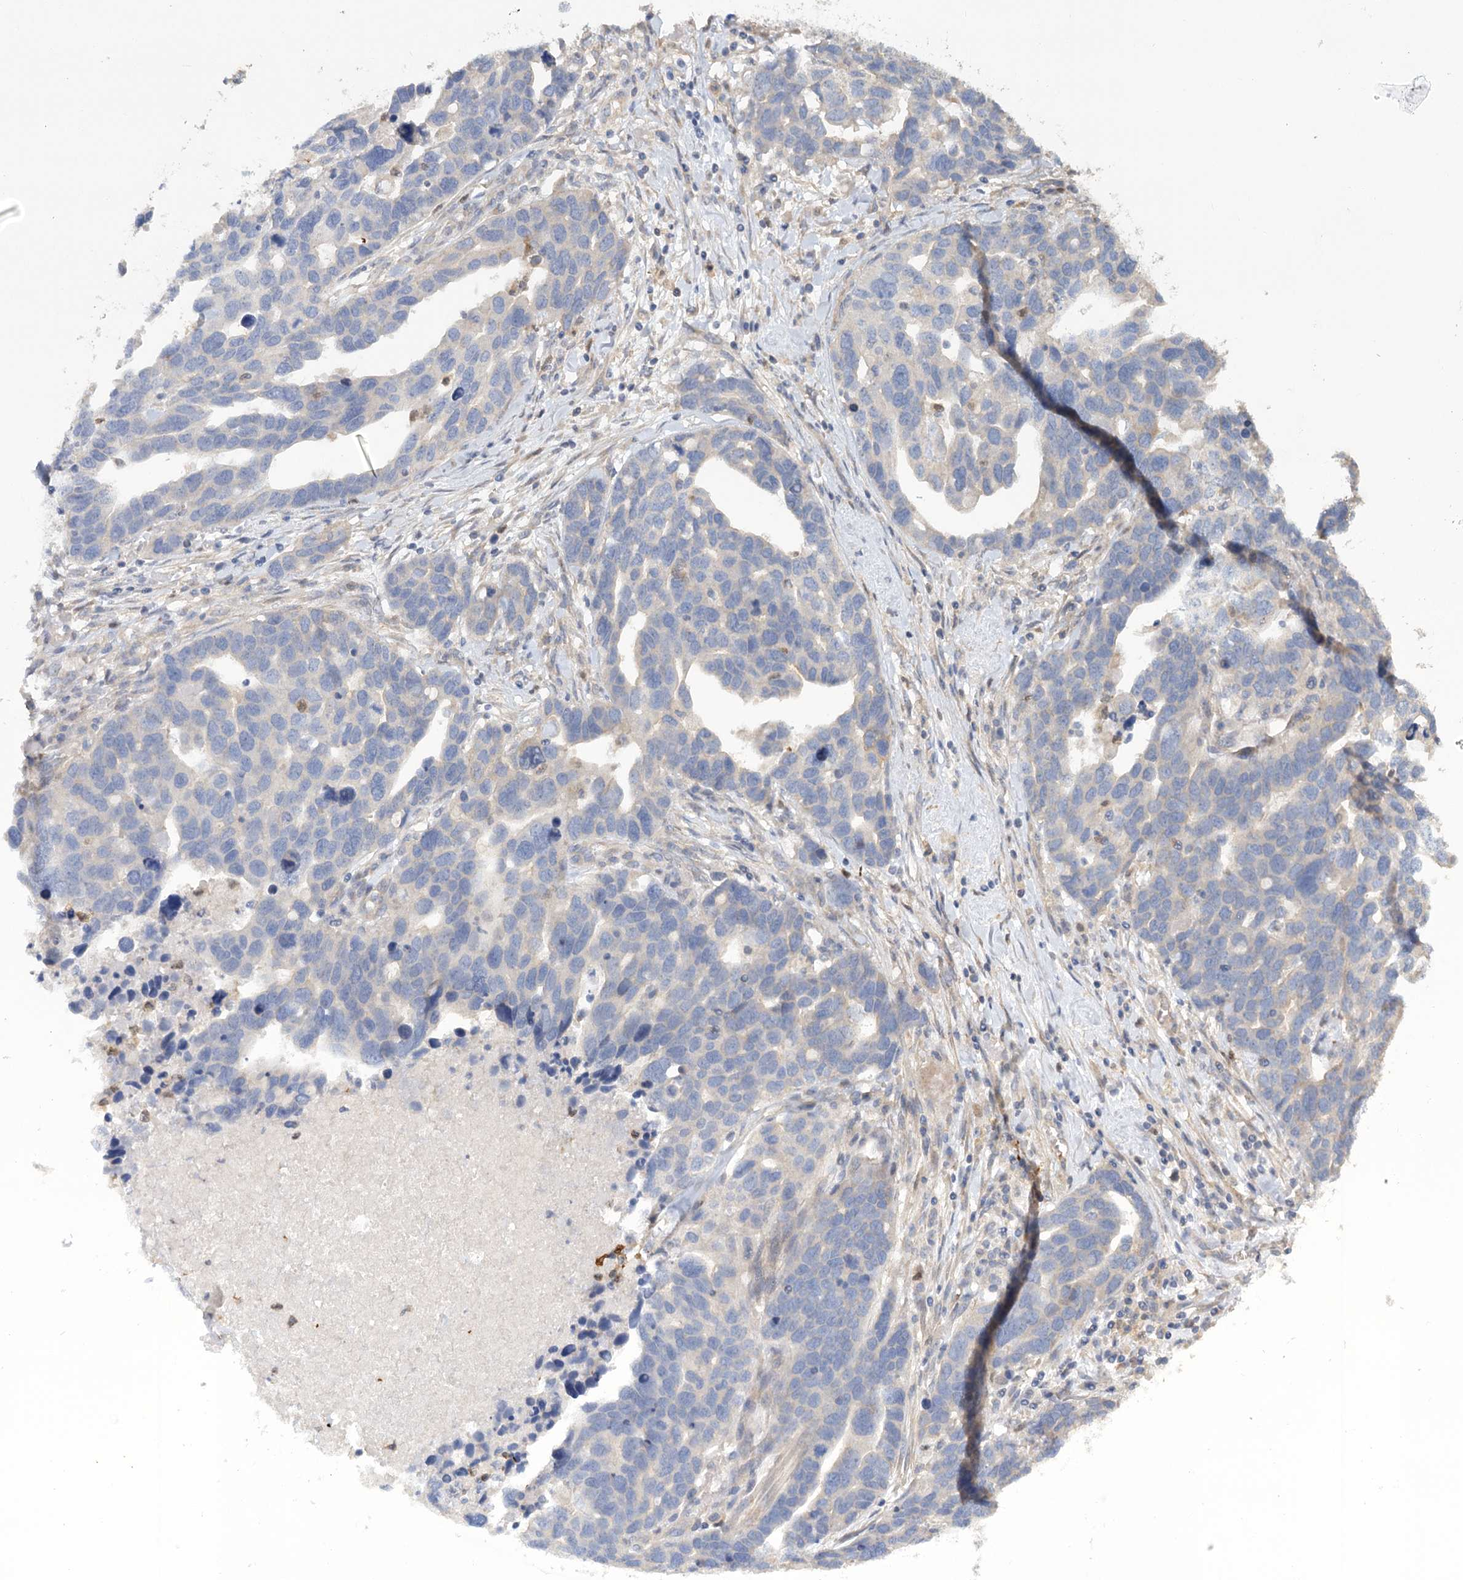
{"staining": {"intensity": "negative", "quantity": "none", "location": "none"}, "tissue": "ovarian cancer", "cell_type": "Tumor cells", "image_type": "cancer", "snomed": [{"axis": "morphology", "description": "Cystadenocarcinoma, serous, NOS"}, {"axis": "topography", "description": "Ovary"}], "caption": "This is a micrograph of immunohistochemistry (IHC) staining of serous cystadenocarcinoma (ovarian), which shows no positivity in tumor cells.", "gene": "EPB41L5", "patient": {"sex": "female", "age": 54}}